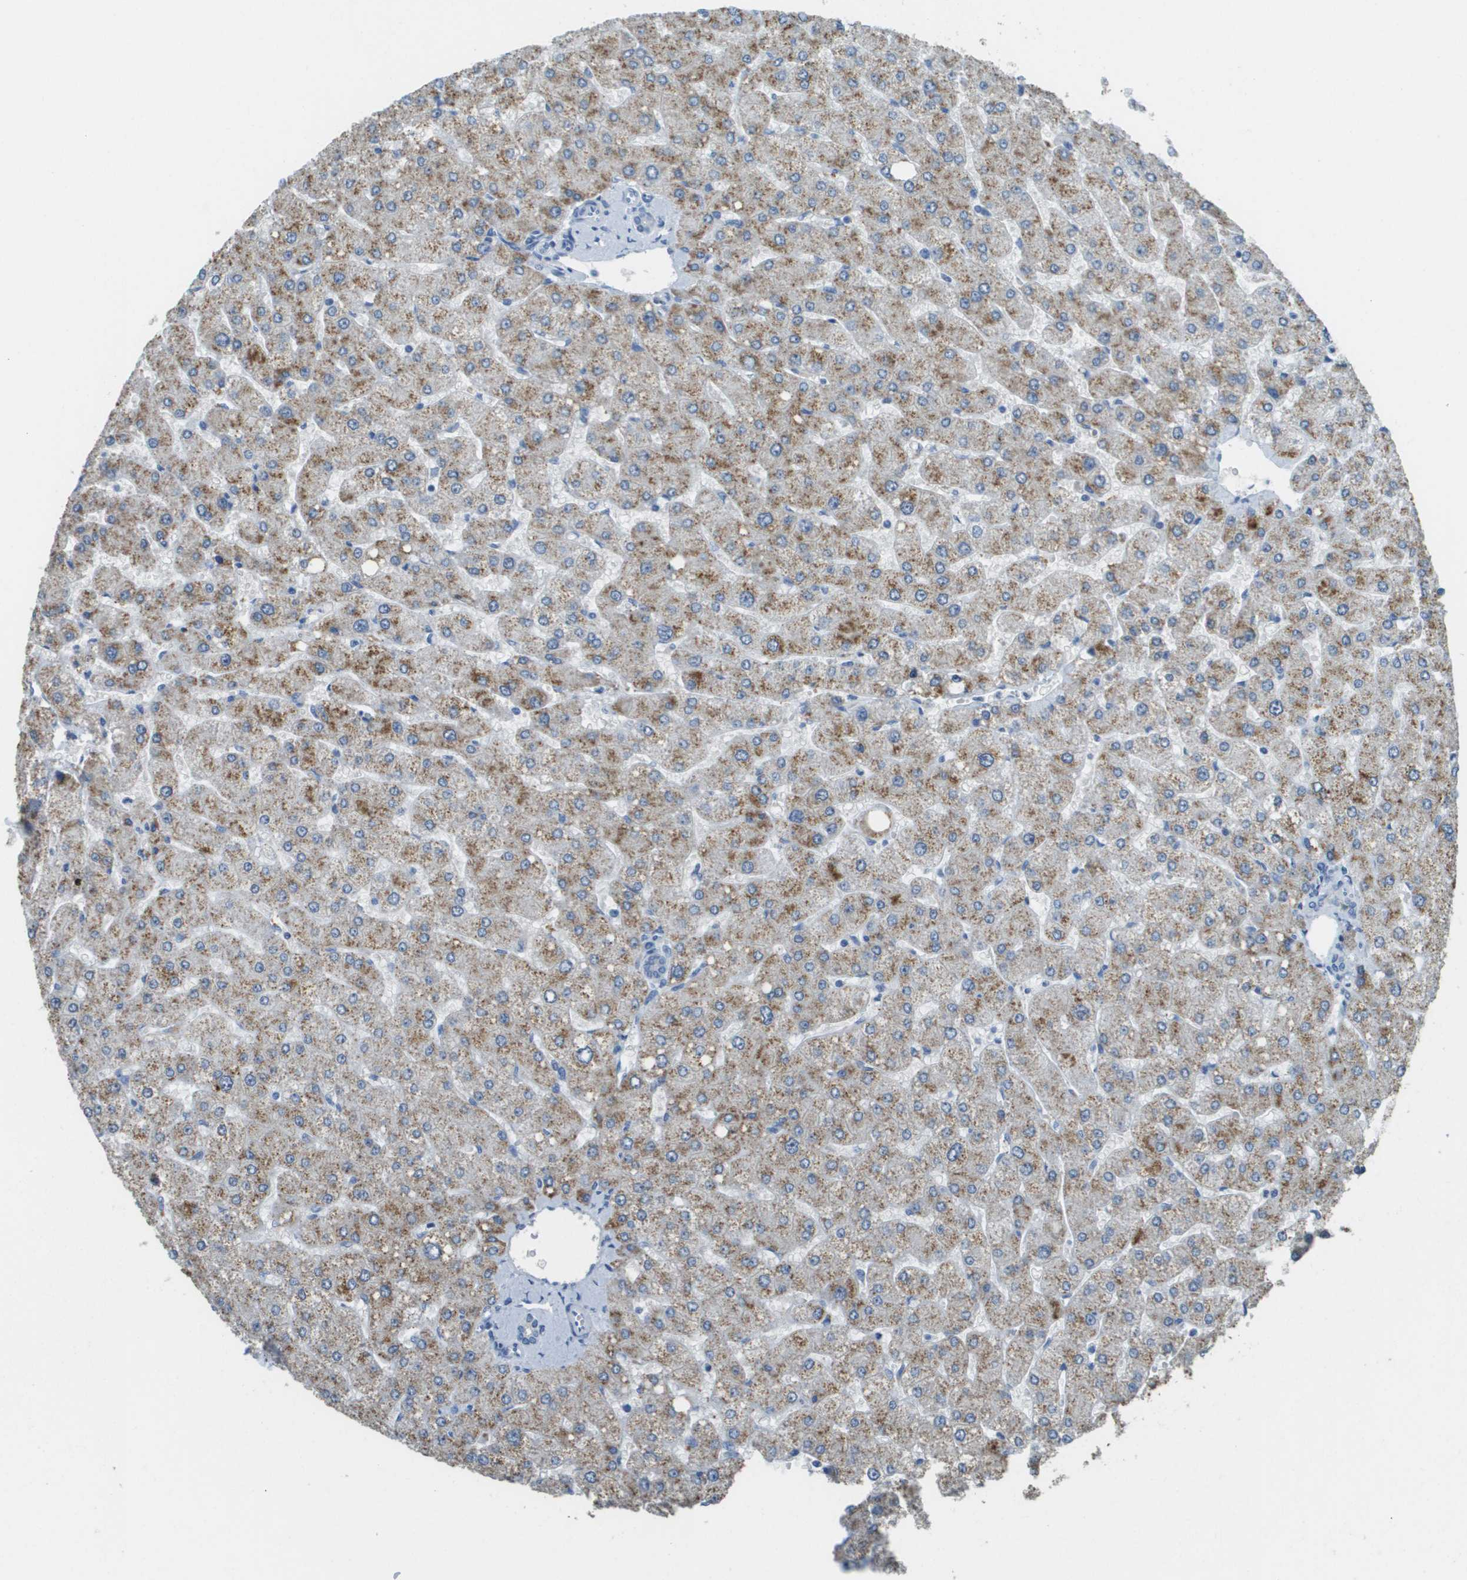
{"staining": {"intensity": "negative", "quantity": "none", "location": "none"}, "tissue": "liver", "cell_type": "Cholangiocytes", "image_type": "normal", "snomed": [{"axis": "morphology", "description": "Normal tissue, NOS"}, {"axis": "topography", "description": "Liver"}], "caption": "DAB immunohistochemical staining of normal human liver exhibits no significant expression in cholangiocytes.", "gene": "PTGDR2", "patient": {"sex": "male", "age": 55}}